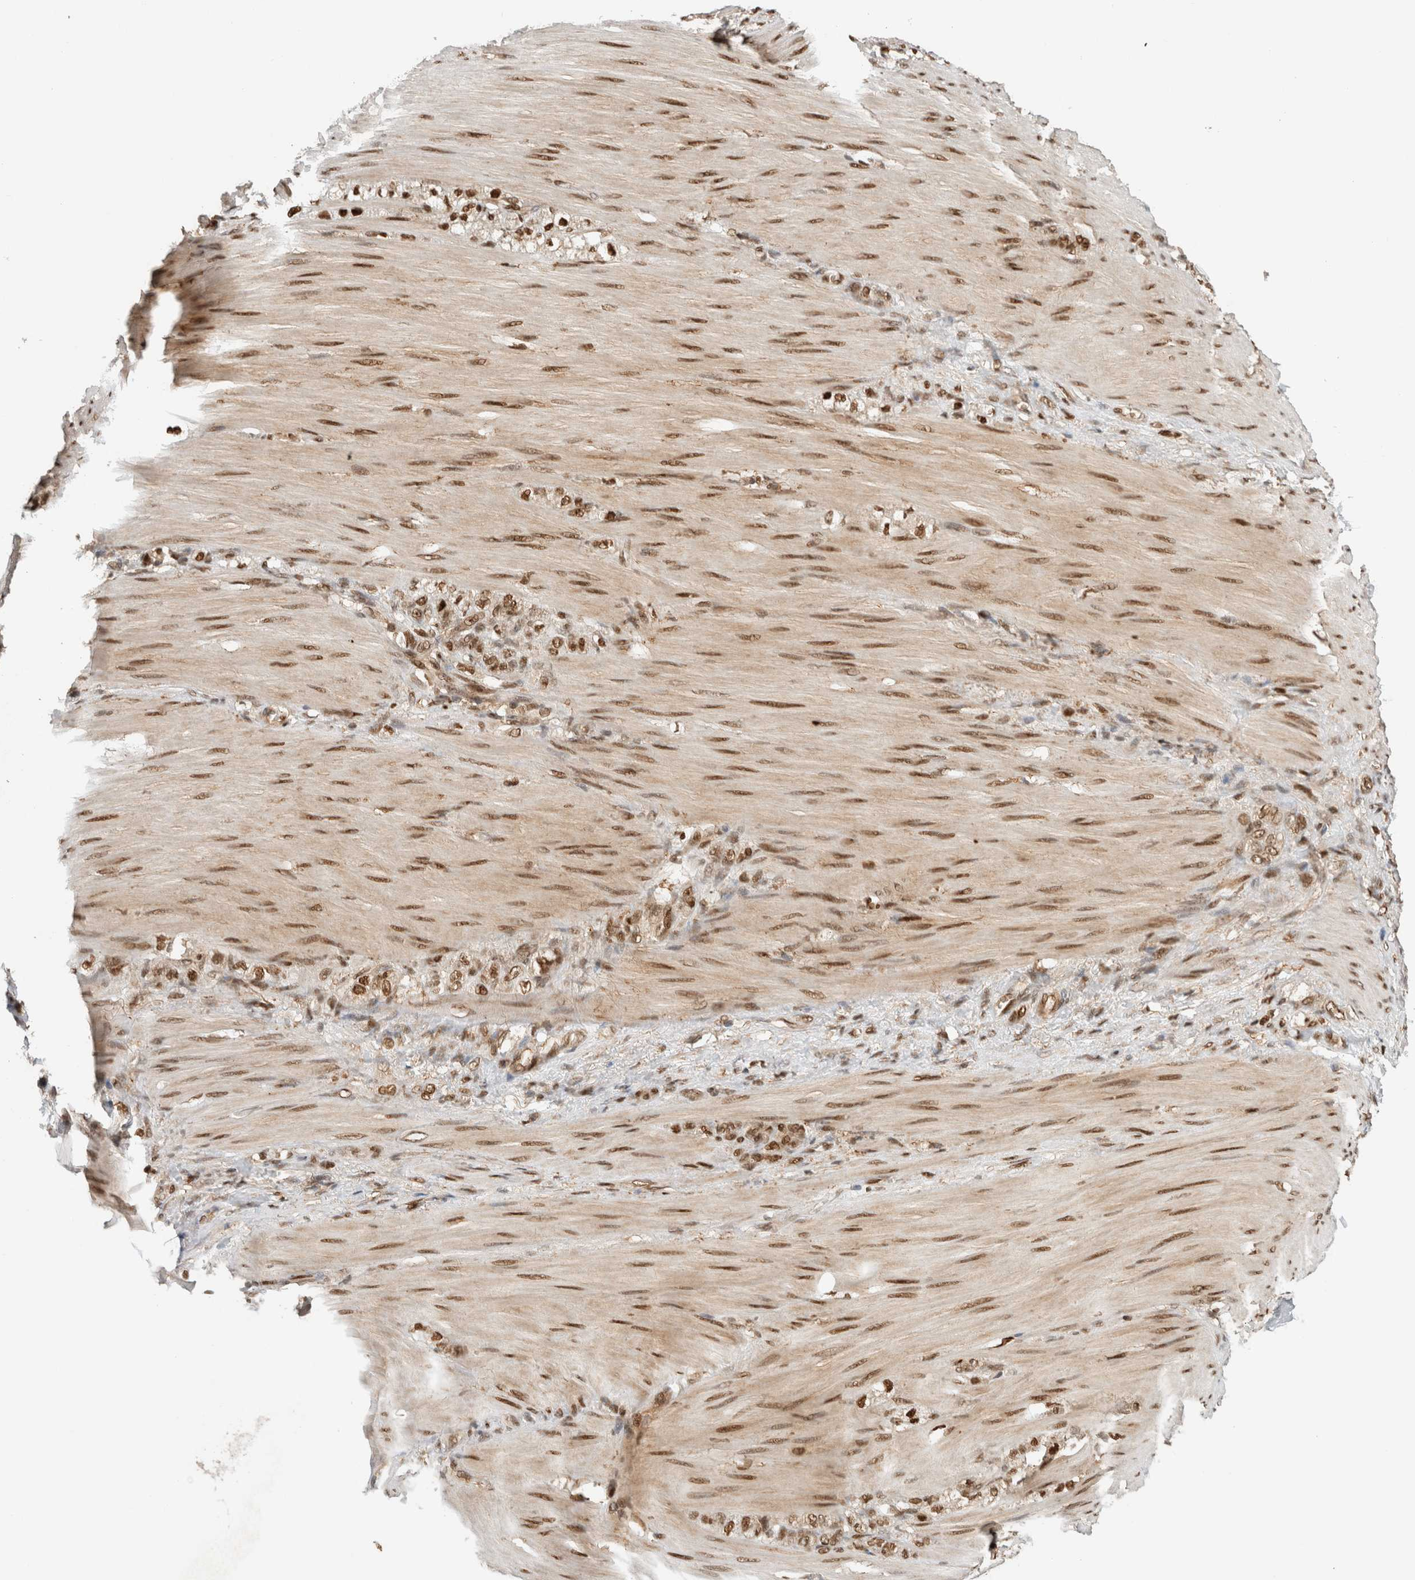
{"staining": {"intensity": "strong", "quantity": ">75%", "location": "cytoplasmic/membranous,nuclear"}, "tissue": "stomach cancer", "cell_type": "Tumor cells", "image_type": "cancer", "snomed": [{"axis": "morphology", "description": "Normal tissue, NOS"}, {"axis": "morphology", "description": "Adenocarcinoma, NOS"}, {"axis": "topography", "description": "Stomach"}], "caption": "High-magnification brightfield microscopy of stomach cancer stained with DAB (3,3'-diaminobenzidine) (brown) and counterstained with hematoxylin (blue). tumor cells exhibit strong cytoplasmic/membranous and nuclear expression is present in approximately>75% of cells.", "gene": "SNRNP40", "patient": {"sex": "male", "age": 82}}